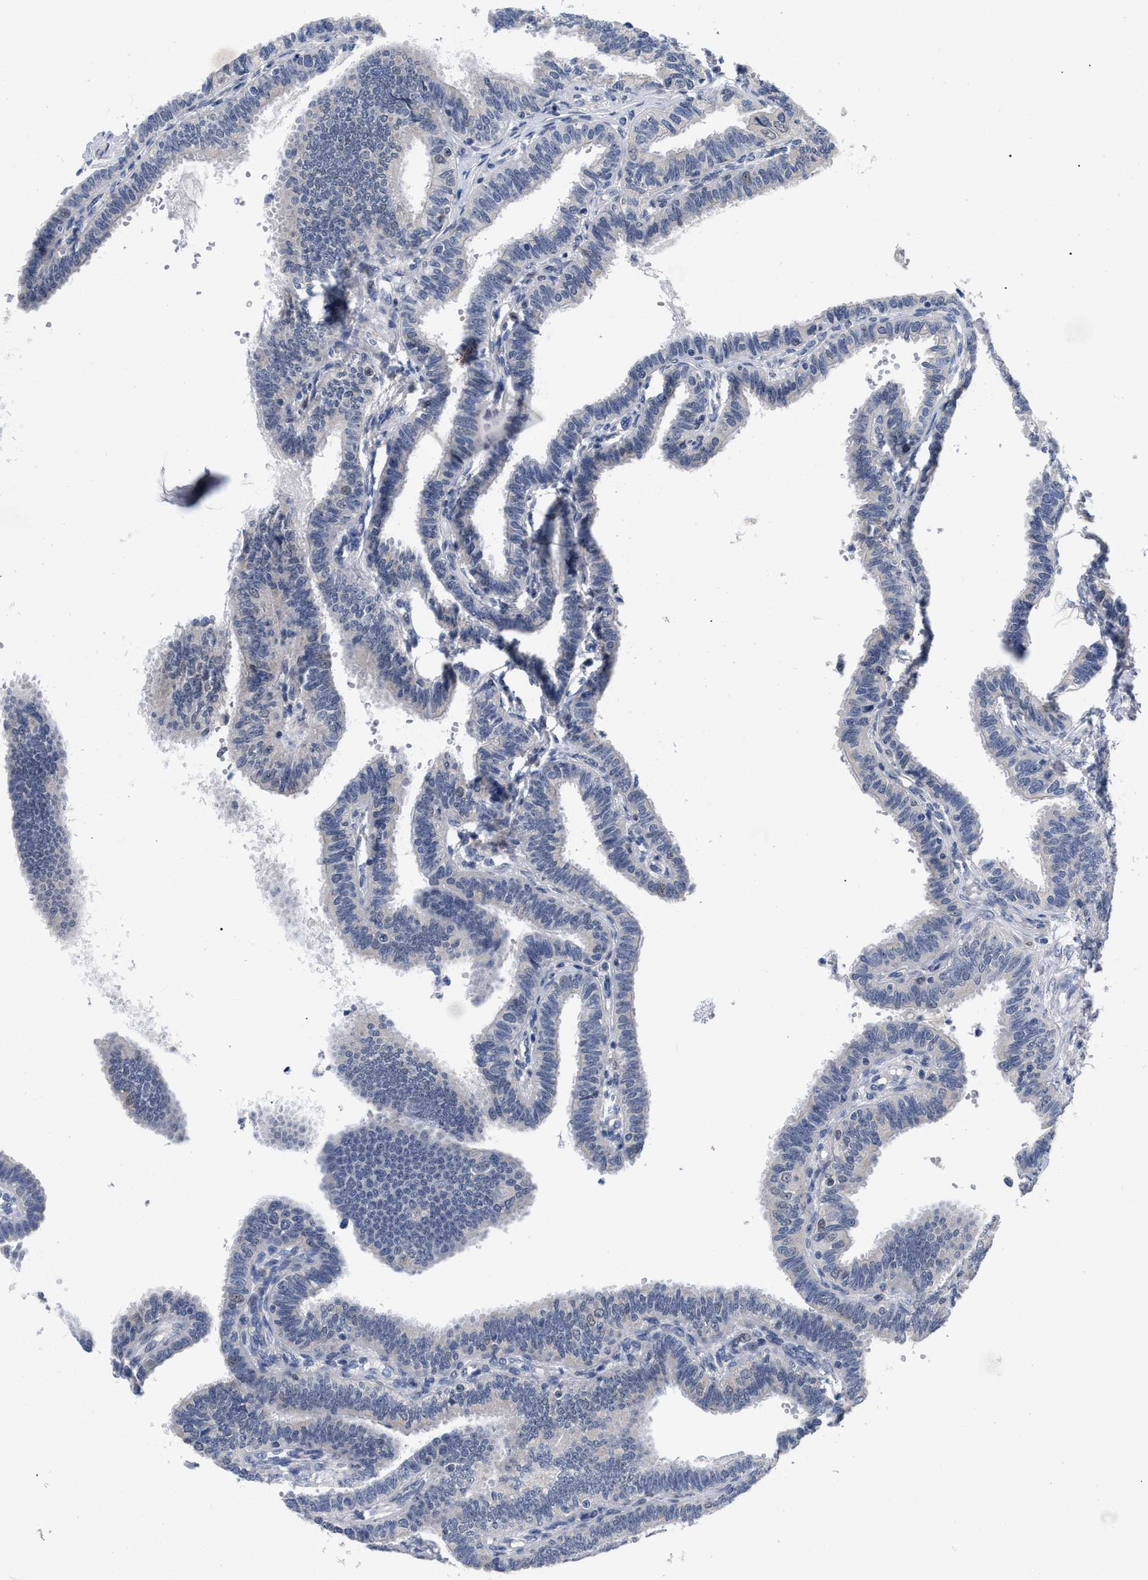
{"staining": {"intensity": "negative", "quantity": "none", "location": "none"}, "tissue": "fallopian tube", "cell_type": "Glandular cells", "image_type": "normal", "snomed": [{"axis": "morphology", "description": "Normal tissue, NOS"}, {"axis": "topography", "description": "Fallopian tube"}, {"axis": "topography", "description": "Placenta"}], "caption": "Fallopian tube stained for a protein using immunohistochemistry shows no expression glandular cells.", "gene": "CCN5", "patient": {"sex": "female", "age": 34}}